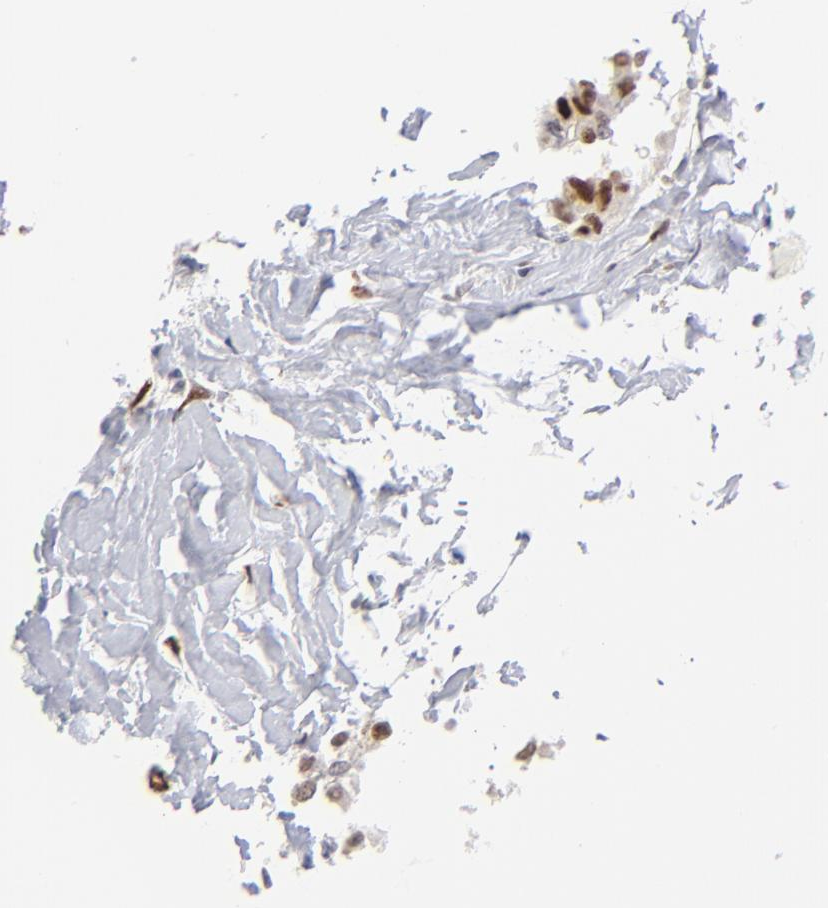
{"staining": {"intensity": "moderate", "quantity": "<25%", "location": "nuclear"}, "tissue": "liver cancer", "cell_type": "Tumor cells", "image_type": "cancer", "snomed": [{"axis": "morphology", "description": "Carcinoma, Hepatocellular, NOS"}, {"axis": "topography", "description": "Liver"}], "caption": "Moderate nuclear staining is present in approximately <25% of tumor cells in liver cancer. The protein of interest is shown in brown color, while the nuclei are stained blue.", "gene": "STAT3", "patient": {"sex": "male", "age": 80}}